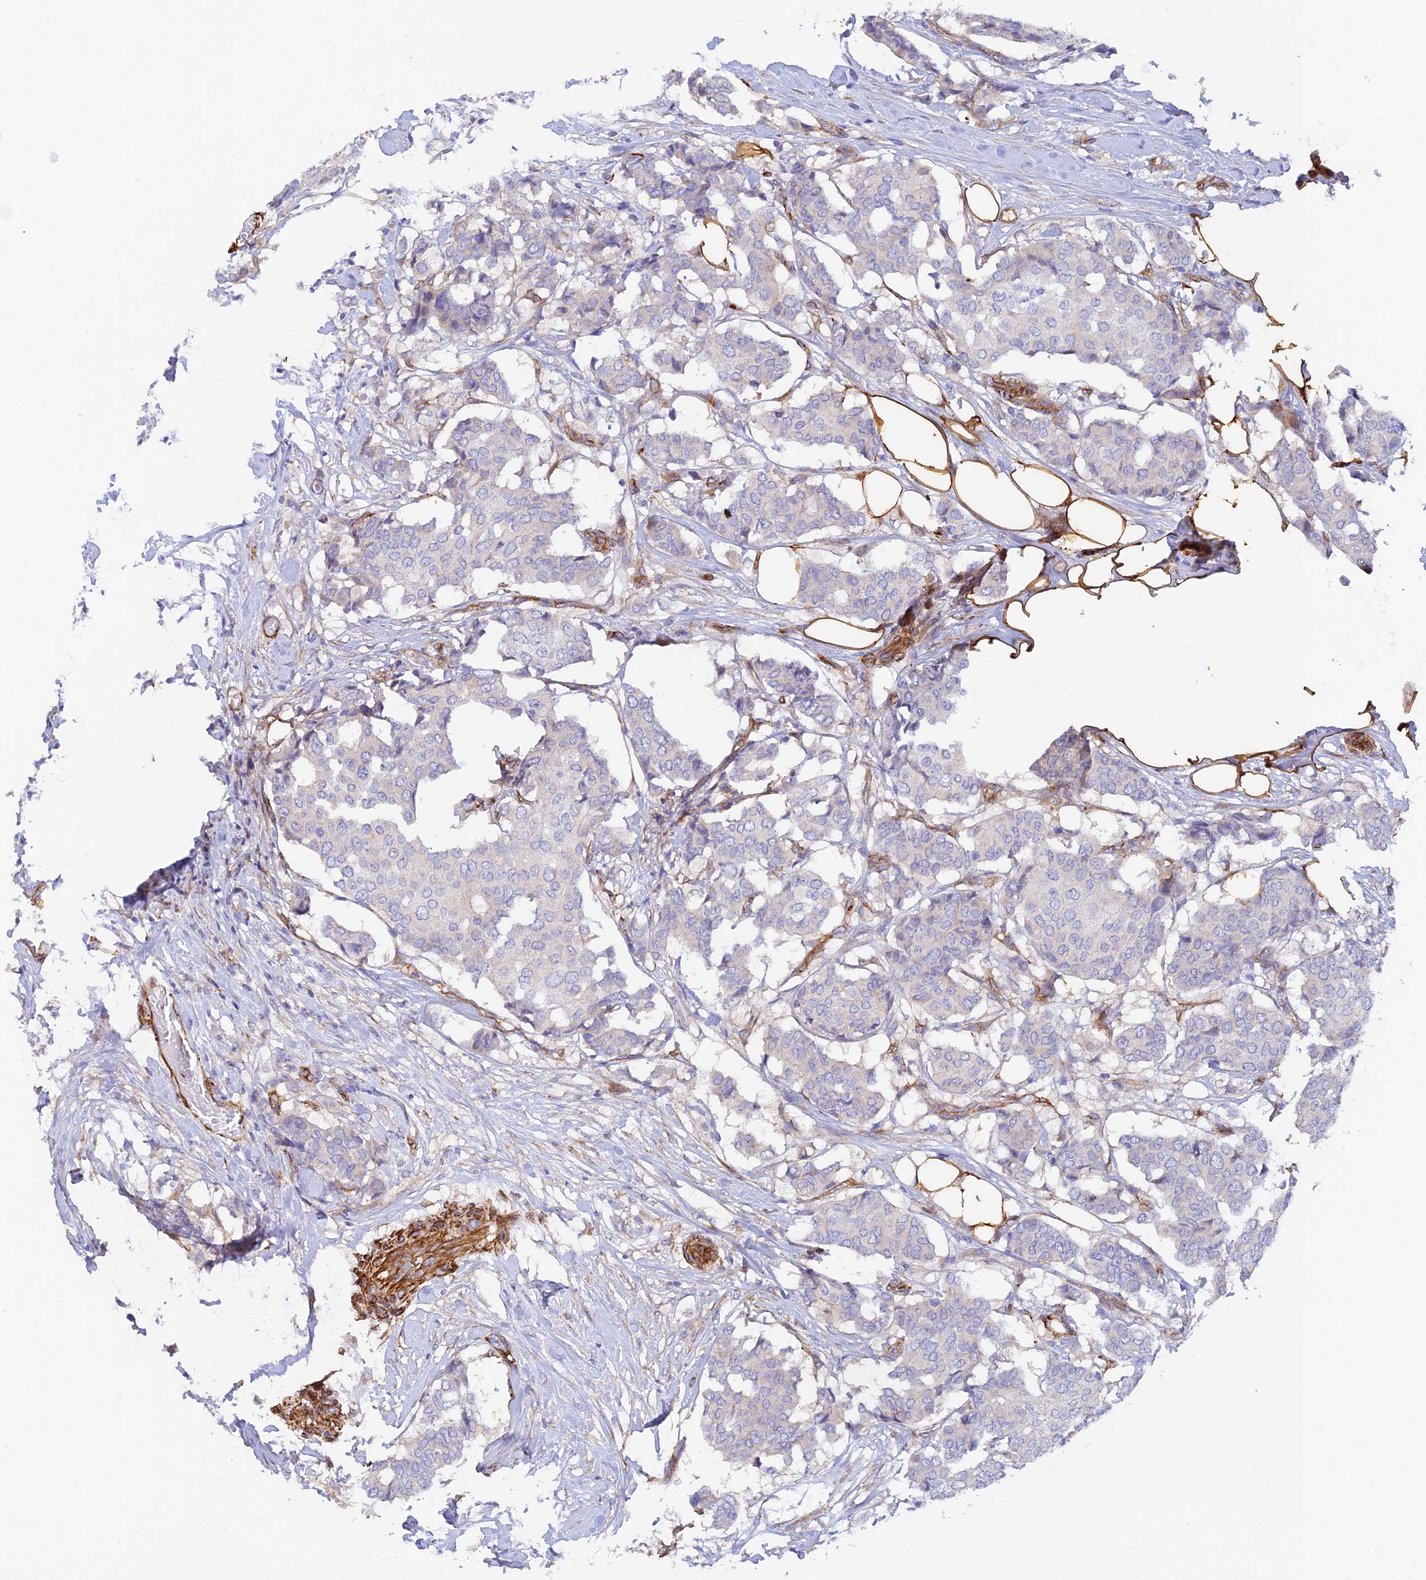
{"staining": {"intensity": "negative", "quantity": "none", "location": "none"}, "tissue": "breast cancer", "cell_type": "Tumor cells", "image_type": "cancer", "snomed": [{"axis": "morphology", "description": "Duct carcinoma"}, {"axis": "topography", "description": "Breast"}], "caption": "This is an IHC histopathology image of breast cancer. There is no staining in tumor cells.", "gene": "MYO9A", "patient": {"sex": "female", "age": 75}}